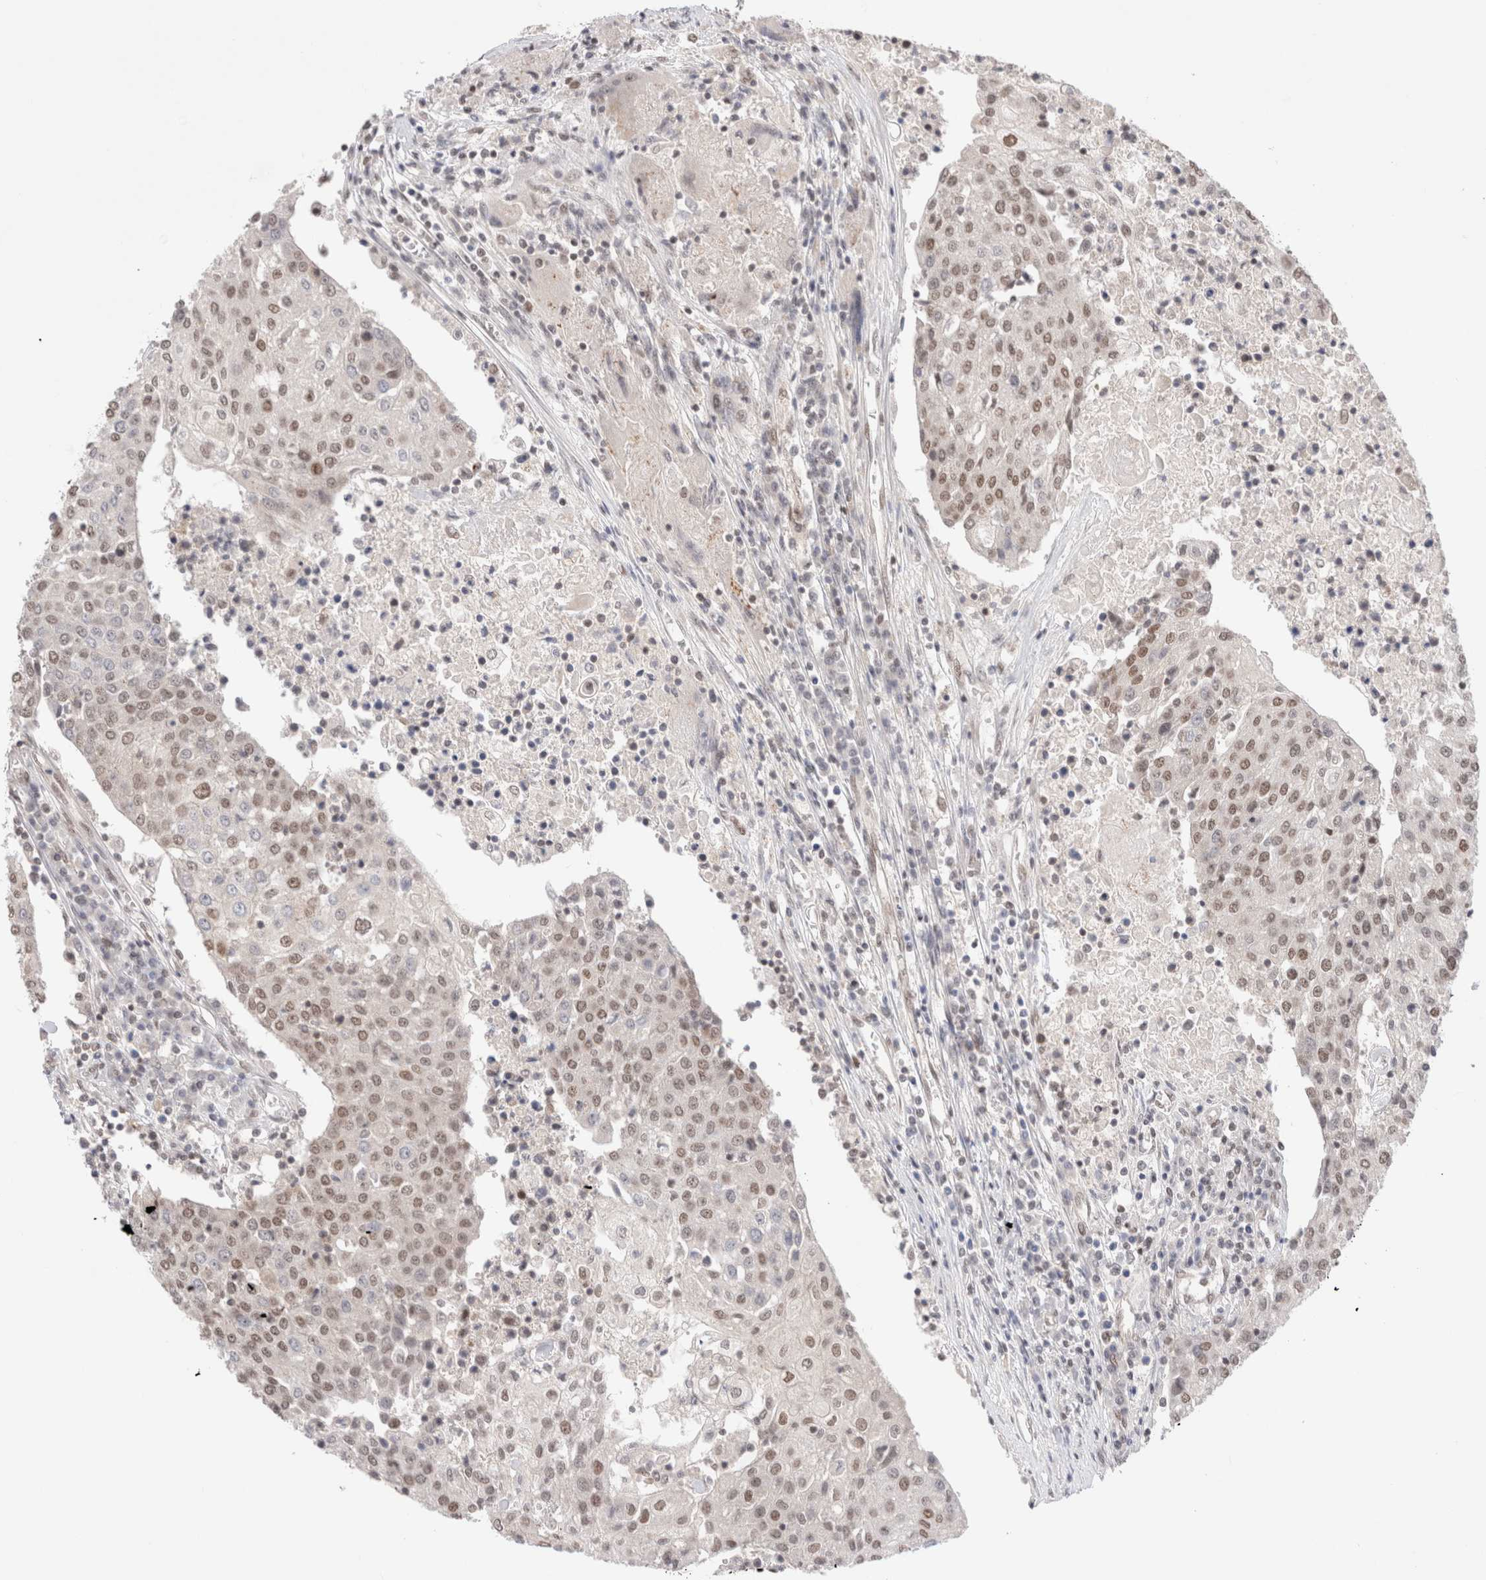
{"staining": {"intensity": "moderate", "quantity": ">75%", "location": "nuclear"}, "tissue": "urothelial cancer", "cell_type": "Tumor cells", "image_type": "cancer", "snomed": [{"axis": "morphology", "description": "Urothelial carcinoma, High grade"}, {"axis": "topography", "description": "Urinary bladder"}], "caption": "Protein analysis of urothelial cancer tissue reveals moderate nuclear staining in about >75% of tumor cells. (DAB (3,3'-diaminobenzidine) IHC, brown staining for protein, blue staining for nuclei).", "gene": "GATAD2A", "patient": {"sex": "female", "age": 85}}